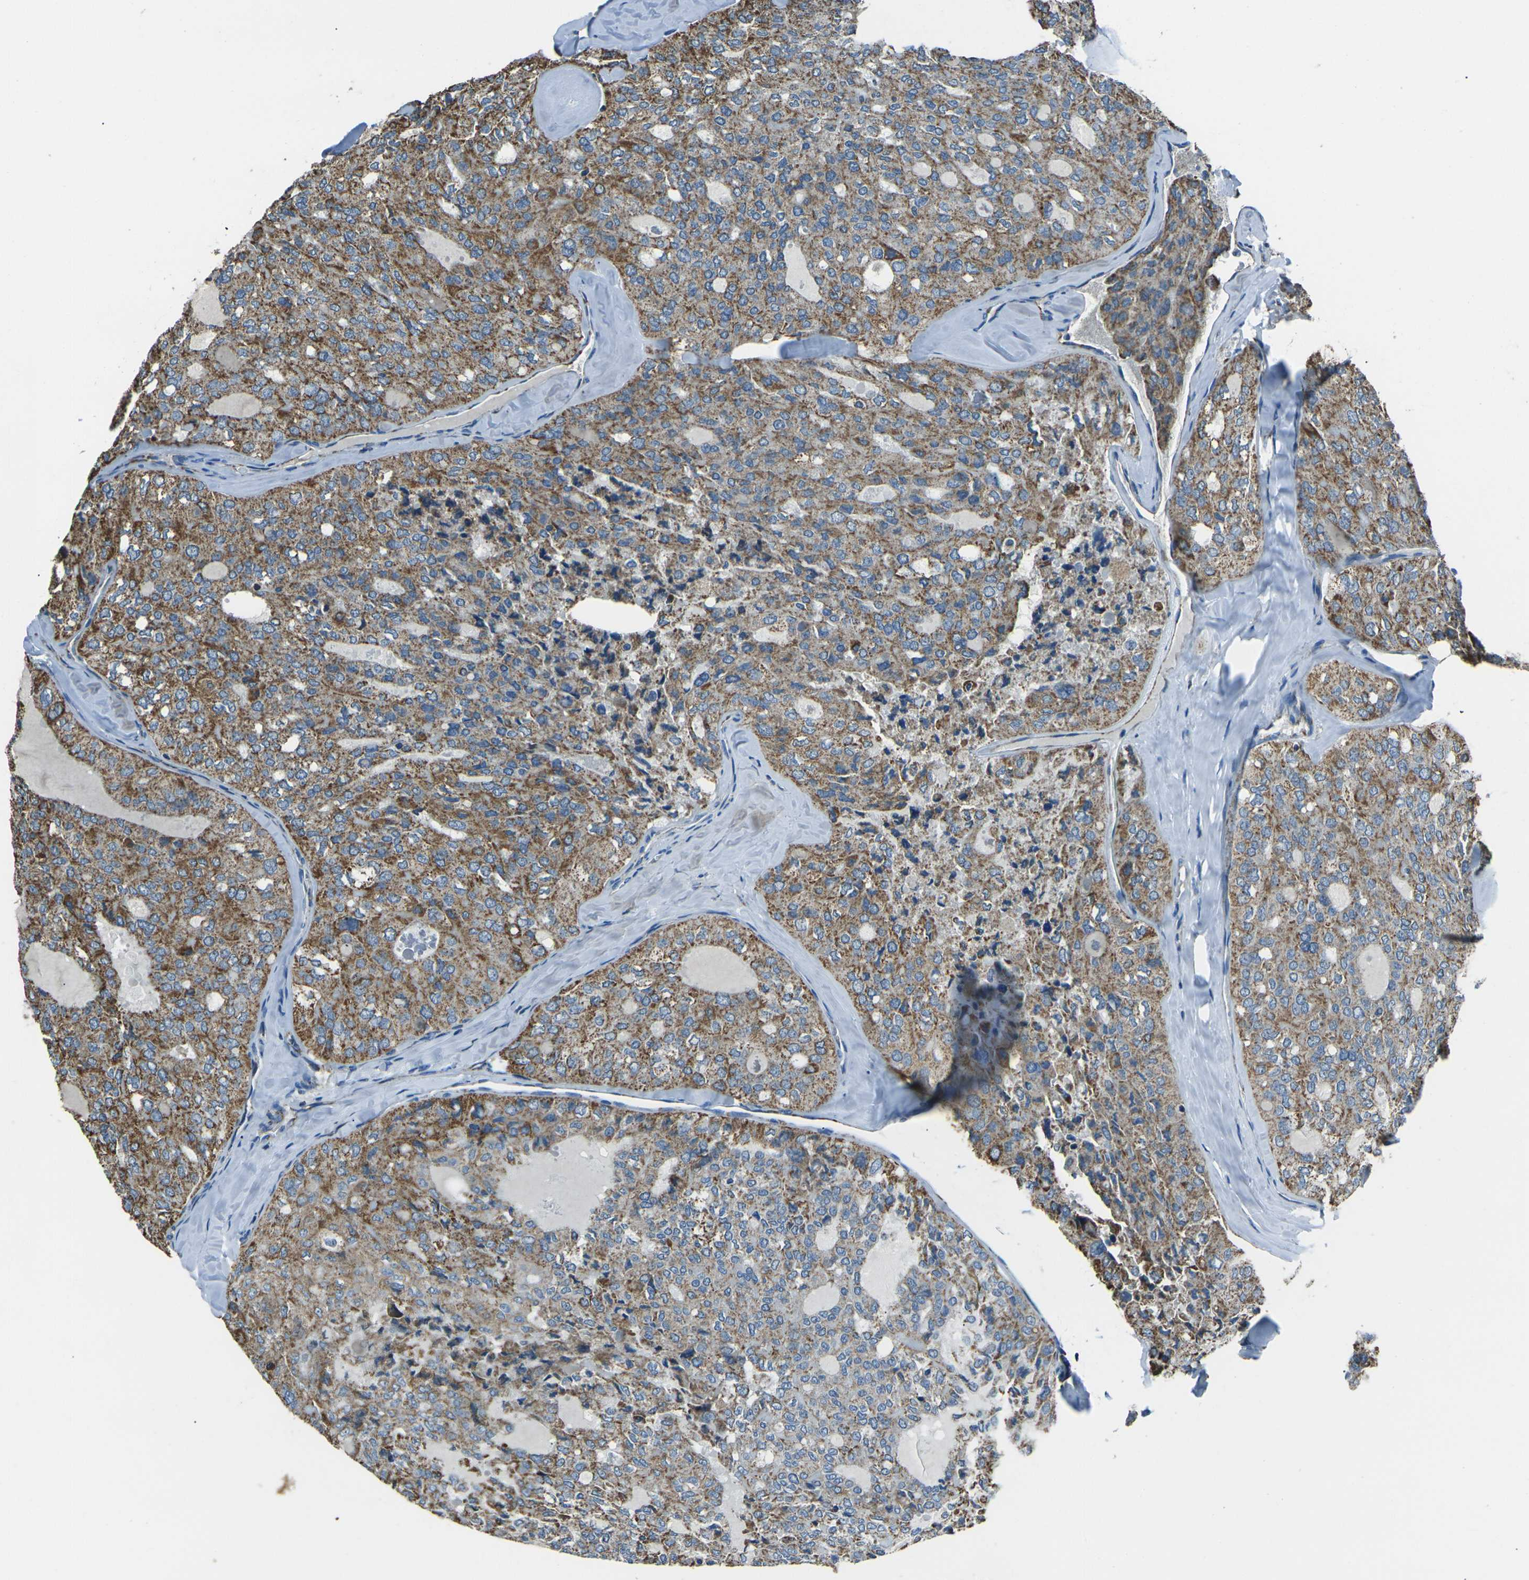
{"staining": {"intensity": "moderate", "quantity": ">75%", "location": "cytoplasmic/membranous"}, "tissue": "thyroid cancer", "cell_type": "Tumor cells", "image_type": "cancer", "snomed": [{"axis": "morphology", "description": "Follicular adenoma carcinoma, NOS"}, {"axis": "topography", "description": "Thyroid gland"}], "caption": "Immunohistochemical staining of thyroid cancer displays medium levels of moderate cytoplasmic/membranous expression in approximately >75% of tumor cells.", "gene": "IRF3", "patient": {"sex": "male", "age": 75}}